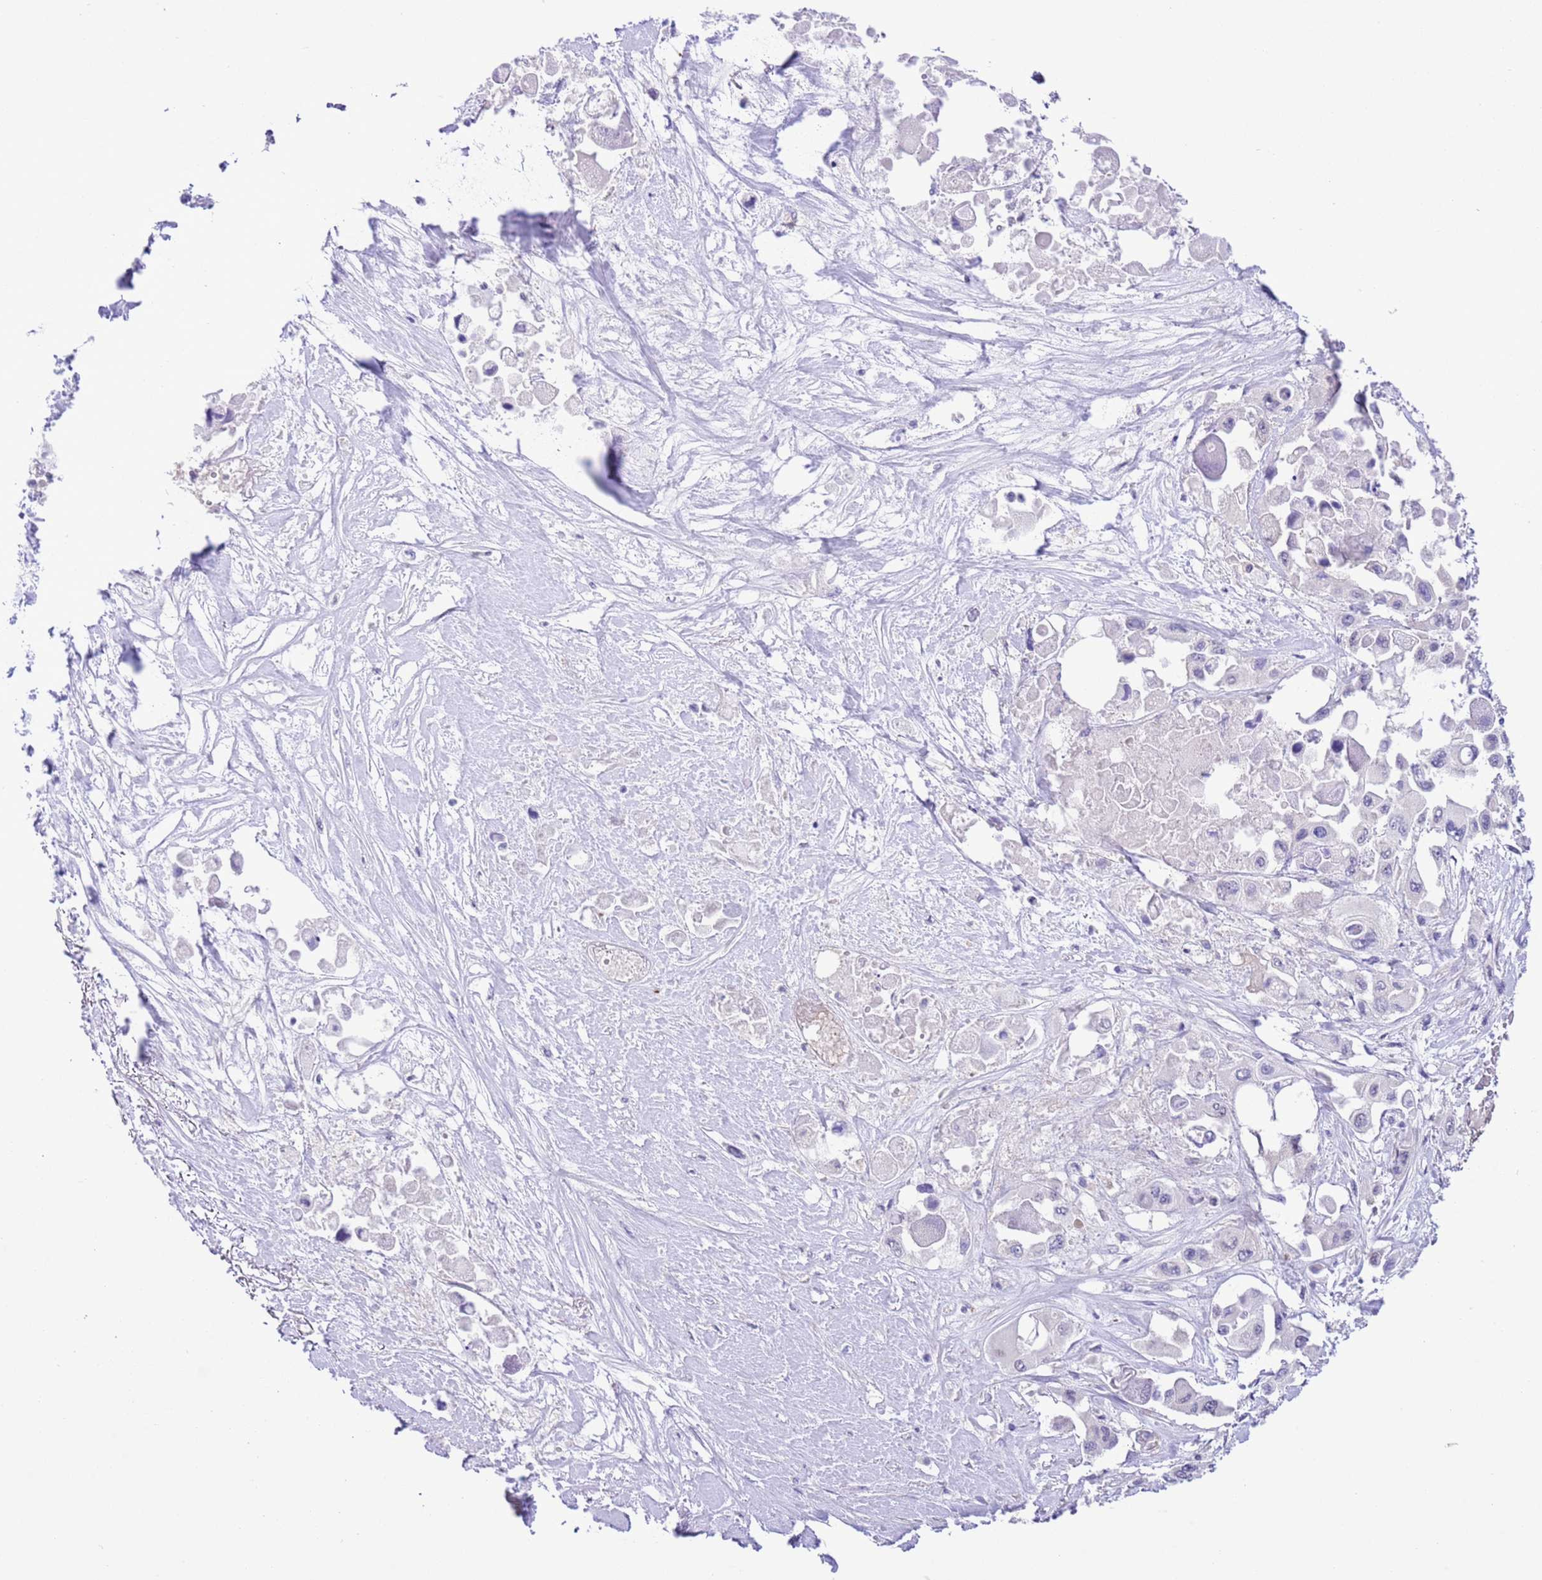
{"staining": {"intensity": "negative", "quantity": "none", "location": "none"}, "tissue": "pancreatic cancer", "cell_type": "Tumor cells", "image_type": "cancer", "snomed": [{"axis": "morphology", "description": "Adenocarcinoma, NOS"}, {"axis": "topography", "description": "Pancreas"}], "caption": "A high-resolution image shows IHC staining of pancreatic adenocarcinoma, which demonstrates no significant expression in tumor cells.", "gene": "PRR32", "patient": {"sex": "male", "age": 92}}